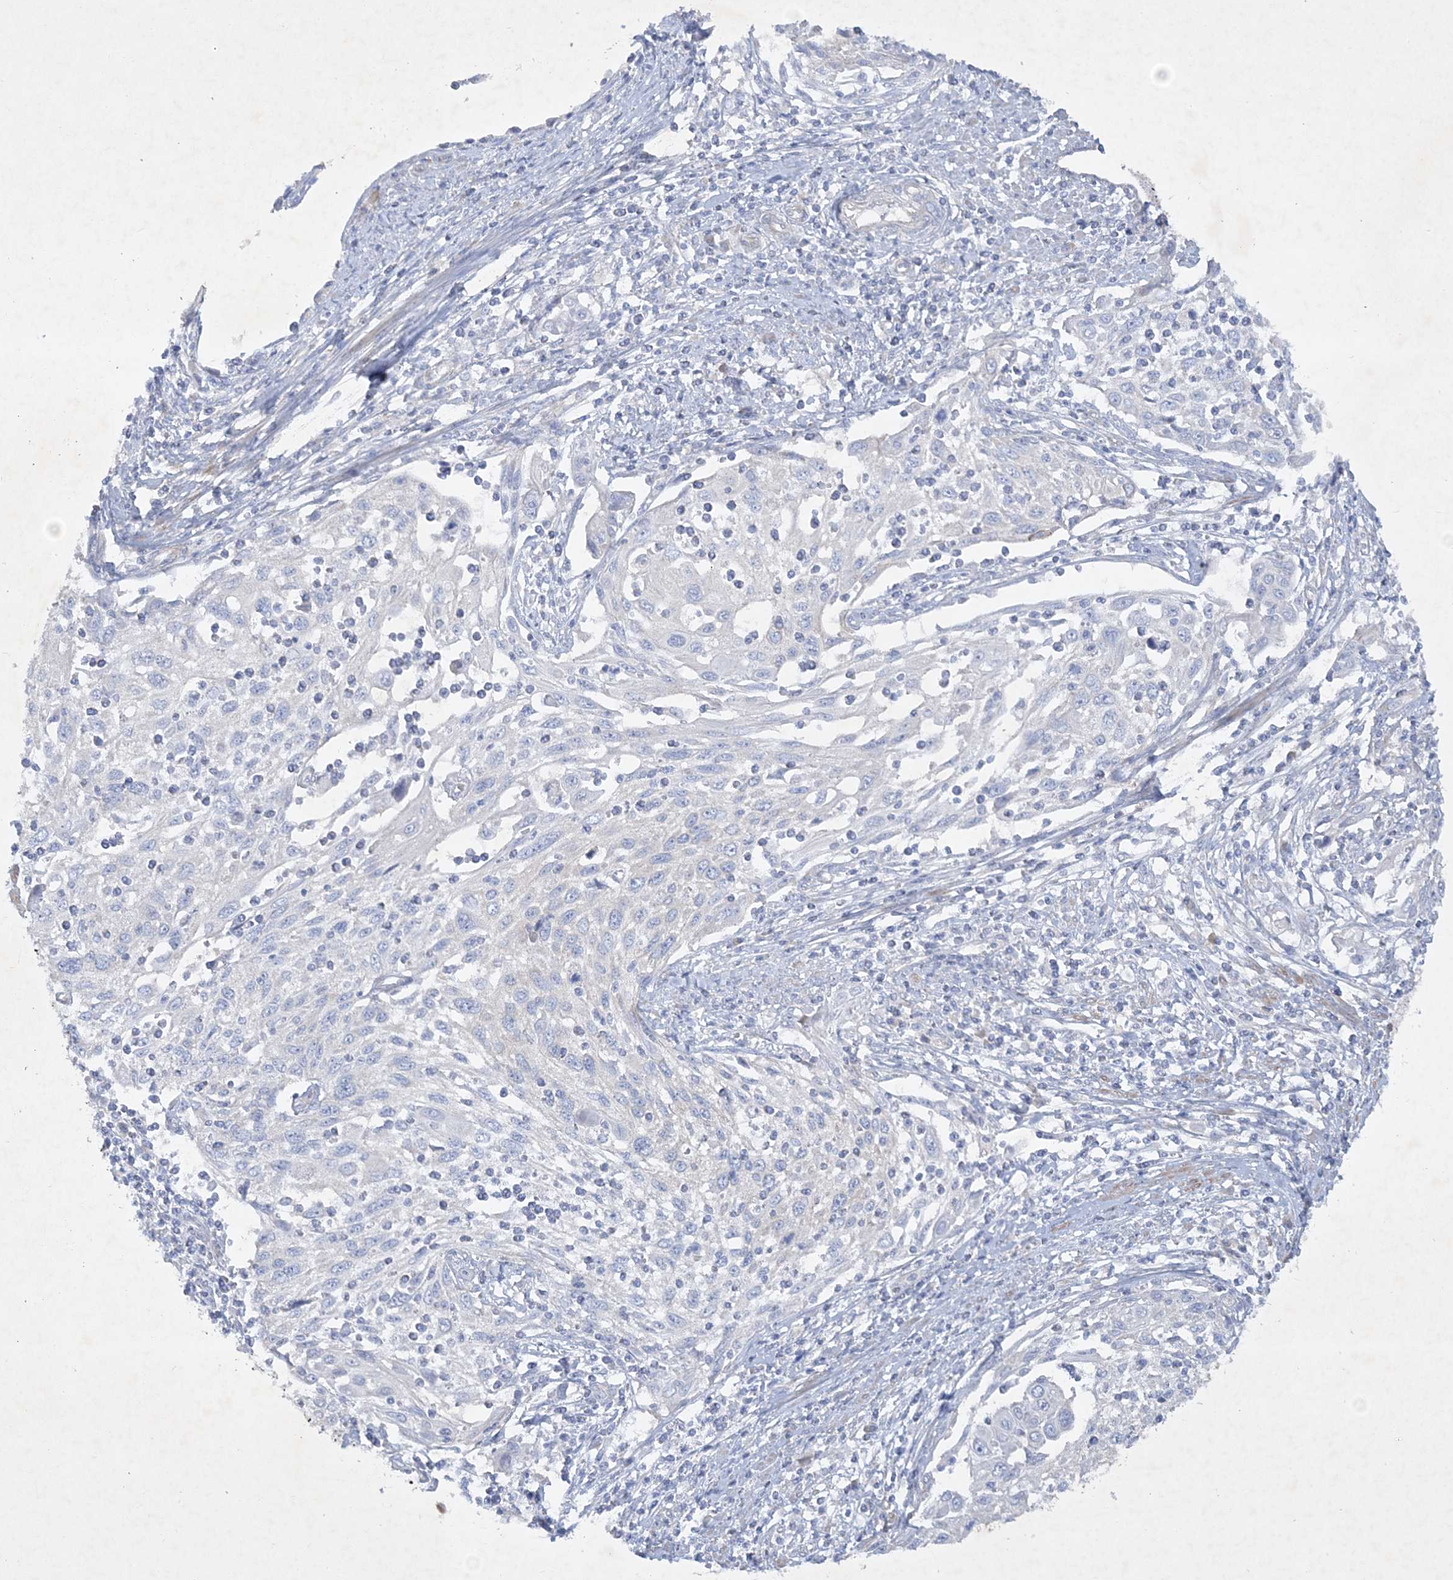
{"staining": {"intensity": "negative", "quantity": "none", "location": "none"}, "tissue": "cervical cancer", "cell_type": "Tumor cells", "image_type": "cancer", "snomed": [{"axis": "morphology", "description": "Squamous cell carcinoma, NOS"}, {"axis": "topography", "description": "Cervix"}], "caption": "There is no significant staining in tumor cells of squamous cell carcinoma (cervical).", "gene": "FARSB", "patient": {"sex": "female", "age": 70}}